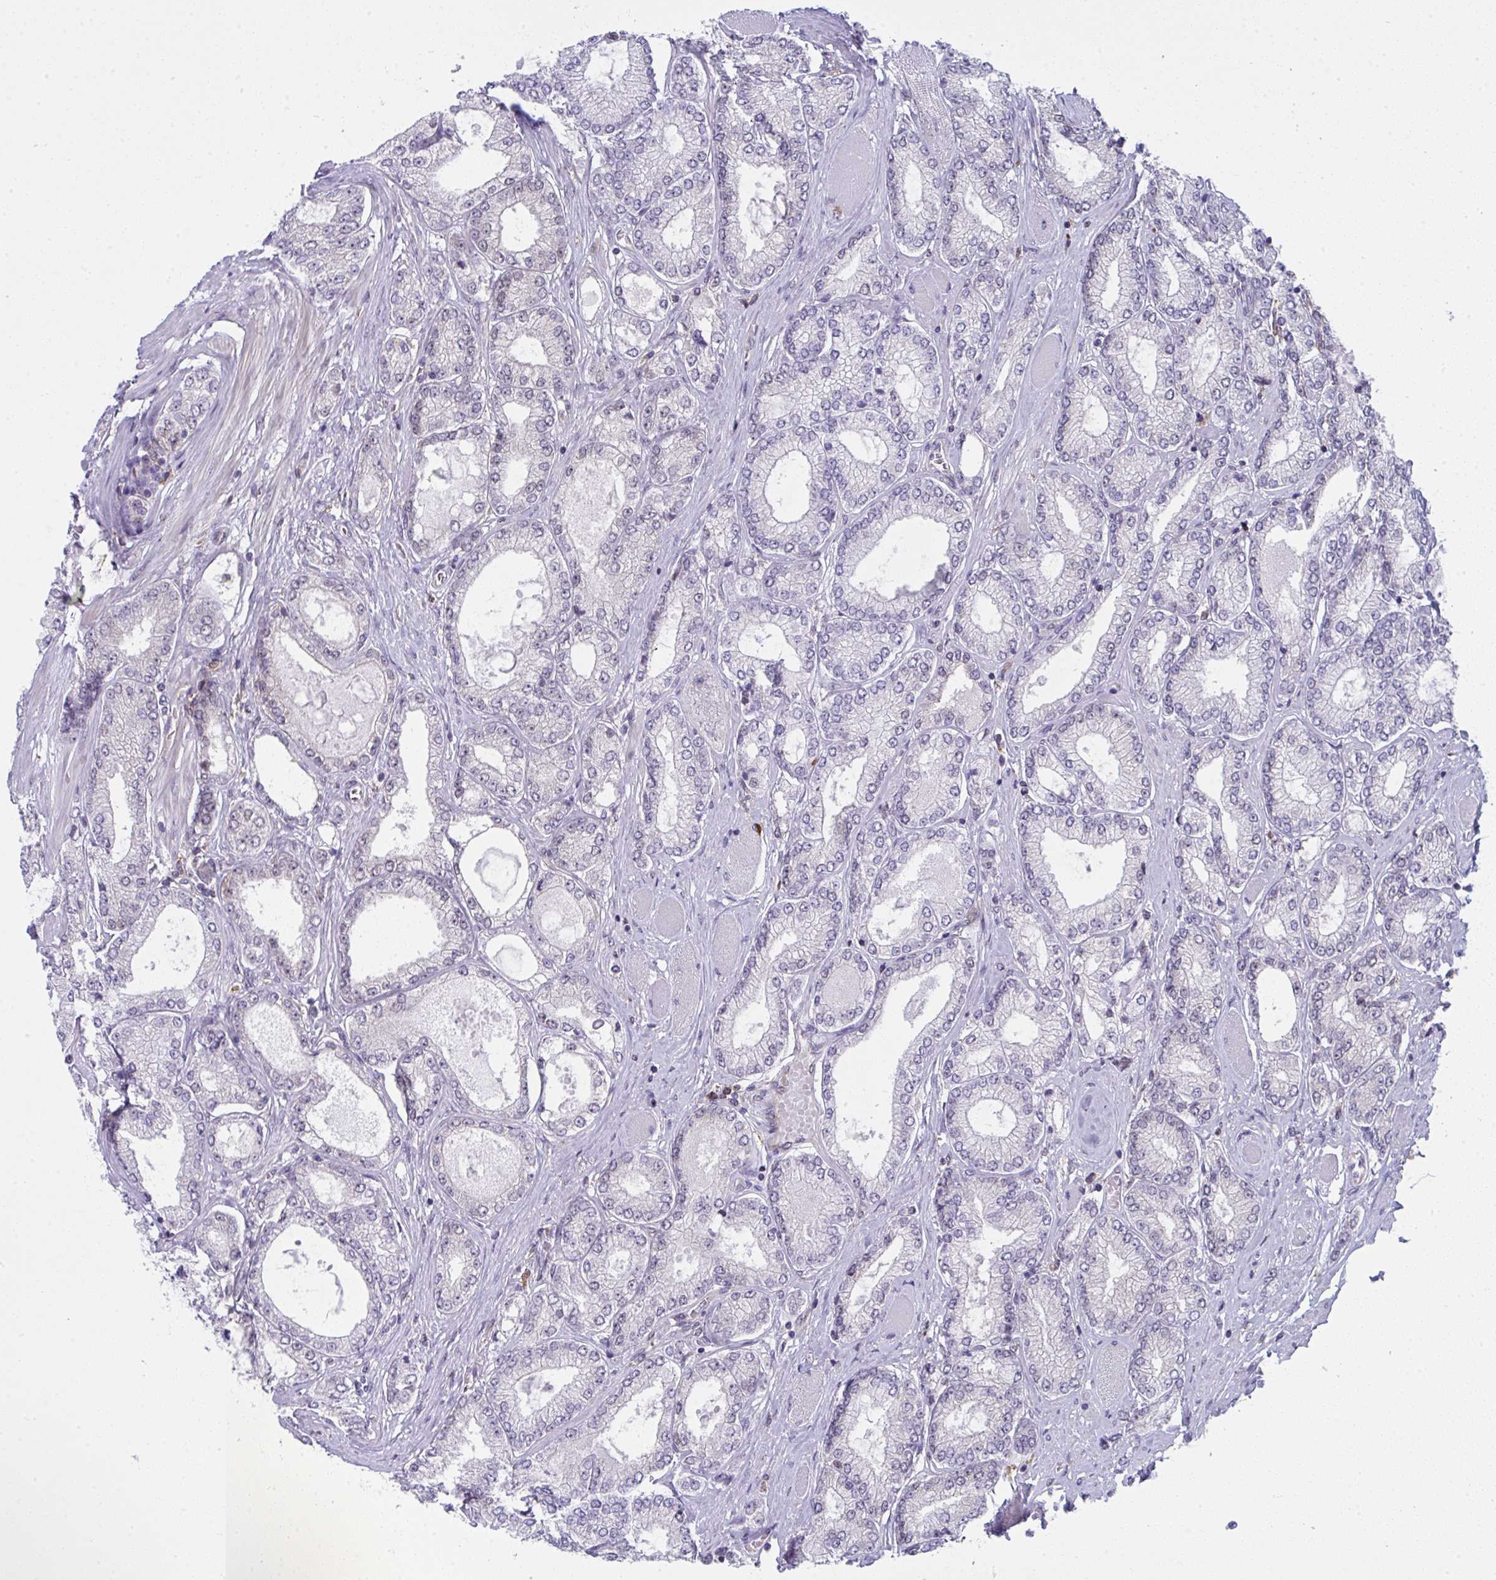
{"staining": {"intensity": "negative", "quantity": "none", "location": "none"}, "tissue": "prostate cancer", "cell_type": "Tumor cells", "image_type": "cancer", "snomed": [{"axis": "morphology", "description": "Adenocarcinoma, High grade"}, {"axis": "topography", "description": "Prostate"}], "caption": "A high-resolution photomicrograph shows immunohistochemistry staining of prostate high-grade adenocarcinoma, which demonstrates no significant positivity in tumor cells. (Brightfield microscopy of DAB (3,3'-diaminobenzidine) immunohistochemistry at high magnification).", "gene": "ALDH16A1", "patient": {"sex": "male", "age": 68}}